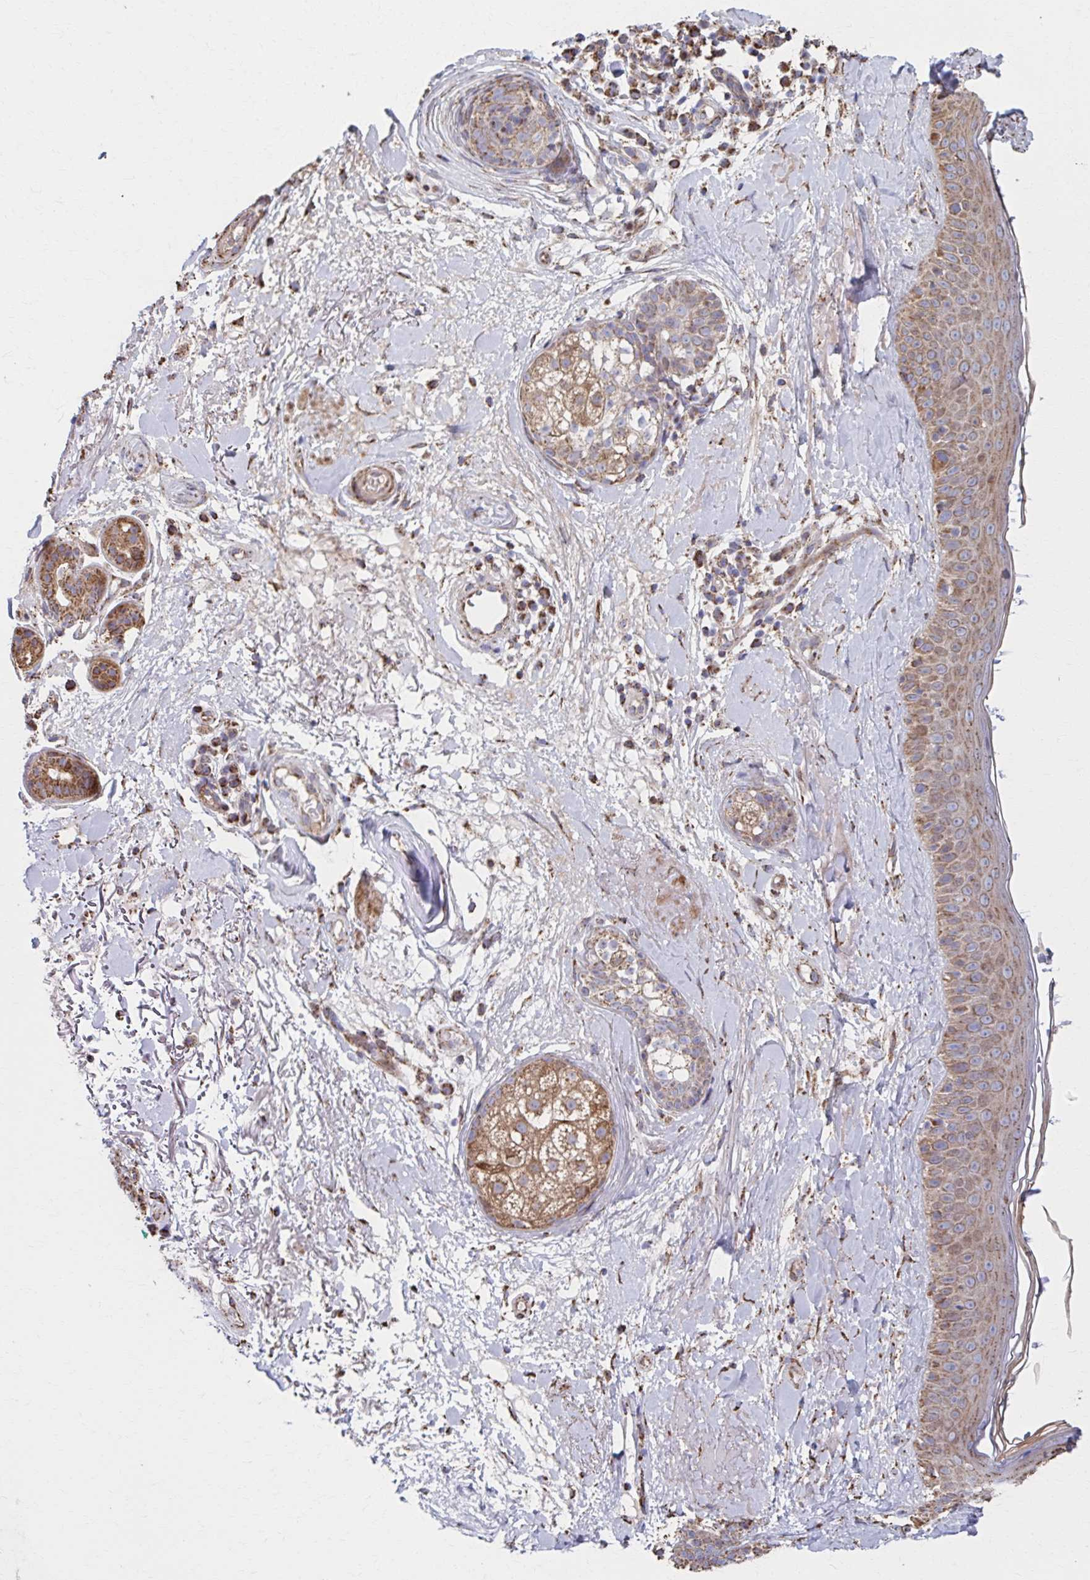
{"staining": {"intensity": "moderate", "quantity": ">75%", "location": "cytoplasmic/membranous"}, "tissue": "skin", "cell_type": "Fibroblasts", "image_type": "normal", "snomed": [{"axis": "morphology", "description": "Normal tissue, NOS"}, {"axis": "topography", "description": "Skin"}], "caption": "Immunohistochemistry histopathology image of benign skin: skin stained using immunohistochemistry (IHC) shows medium levels of moderate protein expression localized specifically in the cytoplasmic/membranous of fibroblasts, appearing as a cytoplasmic/membranous brown color.", "gene": "SAT1", "patient": {"sex": "male", "age": 73}}